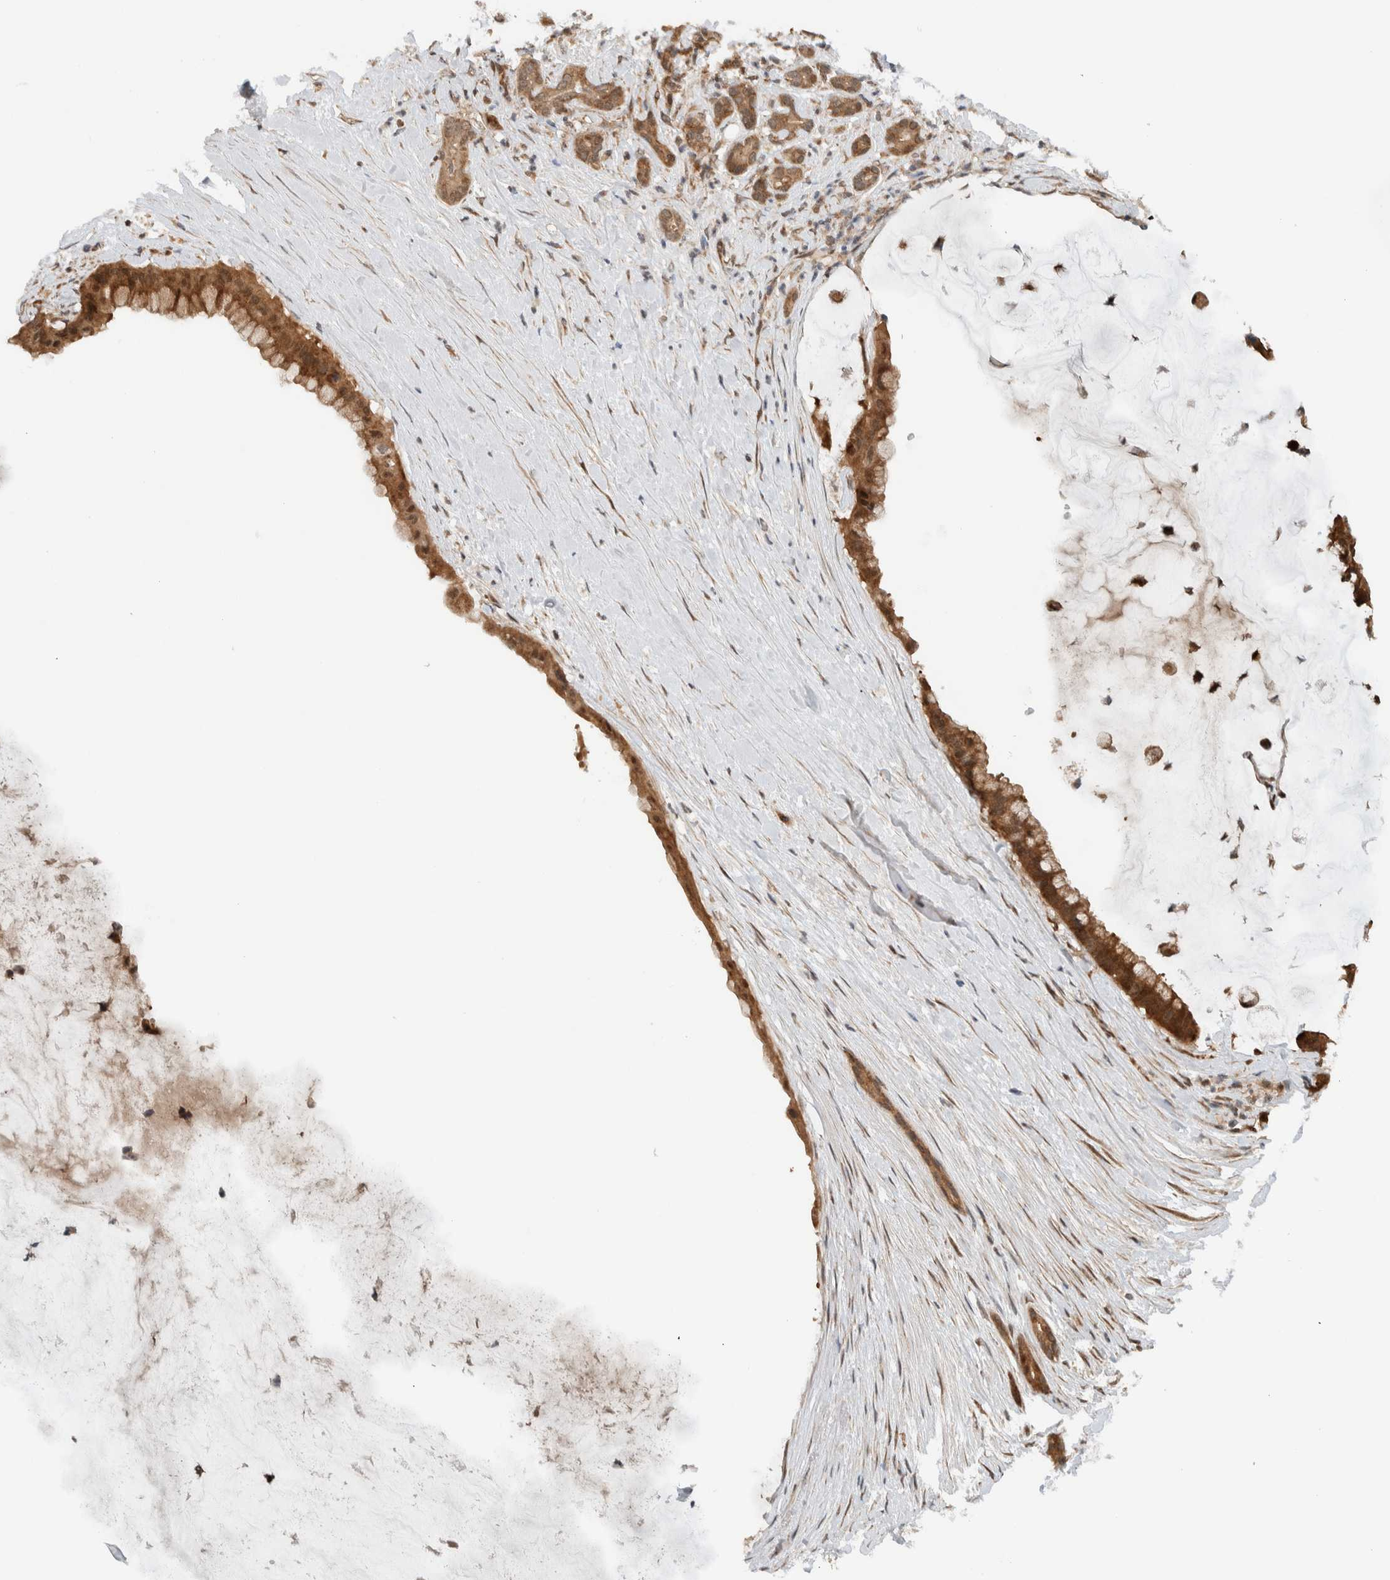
{"staining": {"intensity": "moderate", "quantity": ">75%", "location": "cytoplasmic/membranous"}, "tissue": "pancreatic cancer", "cell_type": "Tumor cells", "image_type": "cancer", "snomed": [{"axis": "morphology", "description": "Adenocarcinoma, NOS"}, {"axis": "topography", "description": "Pancreas"}], "caption": "There is medium levels of moderate cytoplasmic/membranous expression in tumor cells of pancreatic cancer (adenocarcinoma), as demonstrated by immunohistochemical staining (brown color).", "gene": "KLHL6", "patient": {"sex": "male", "age": 41}}